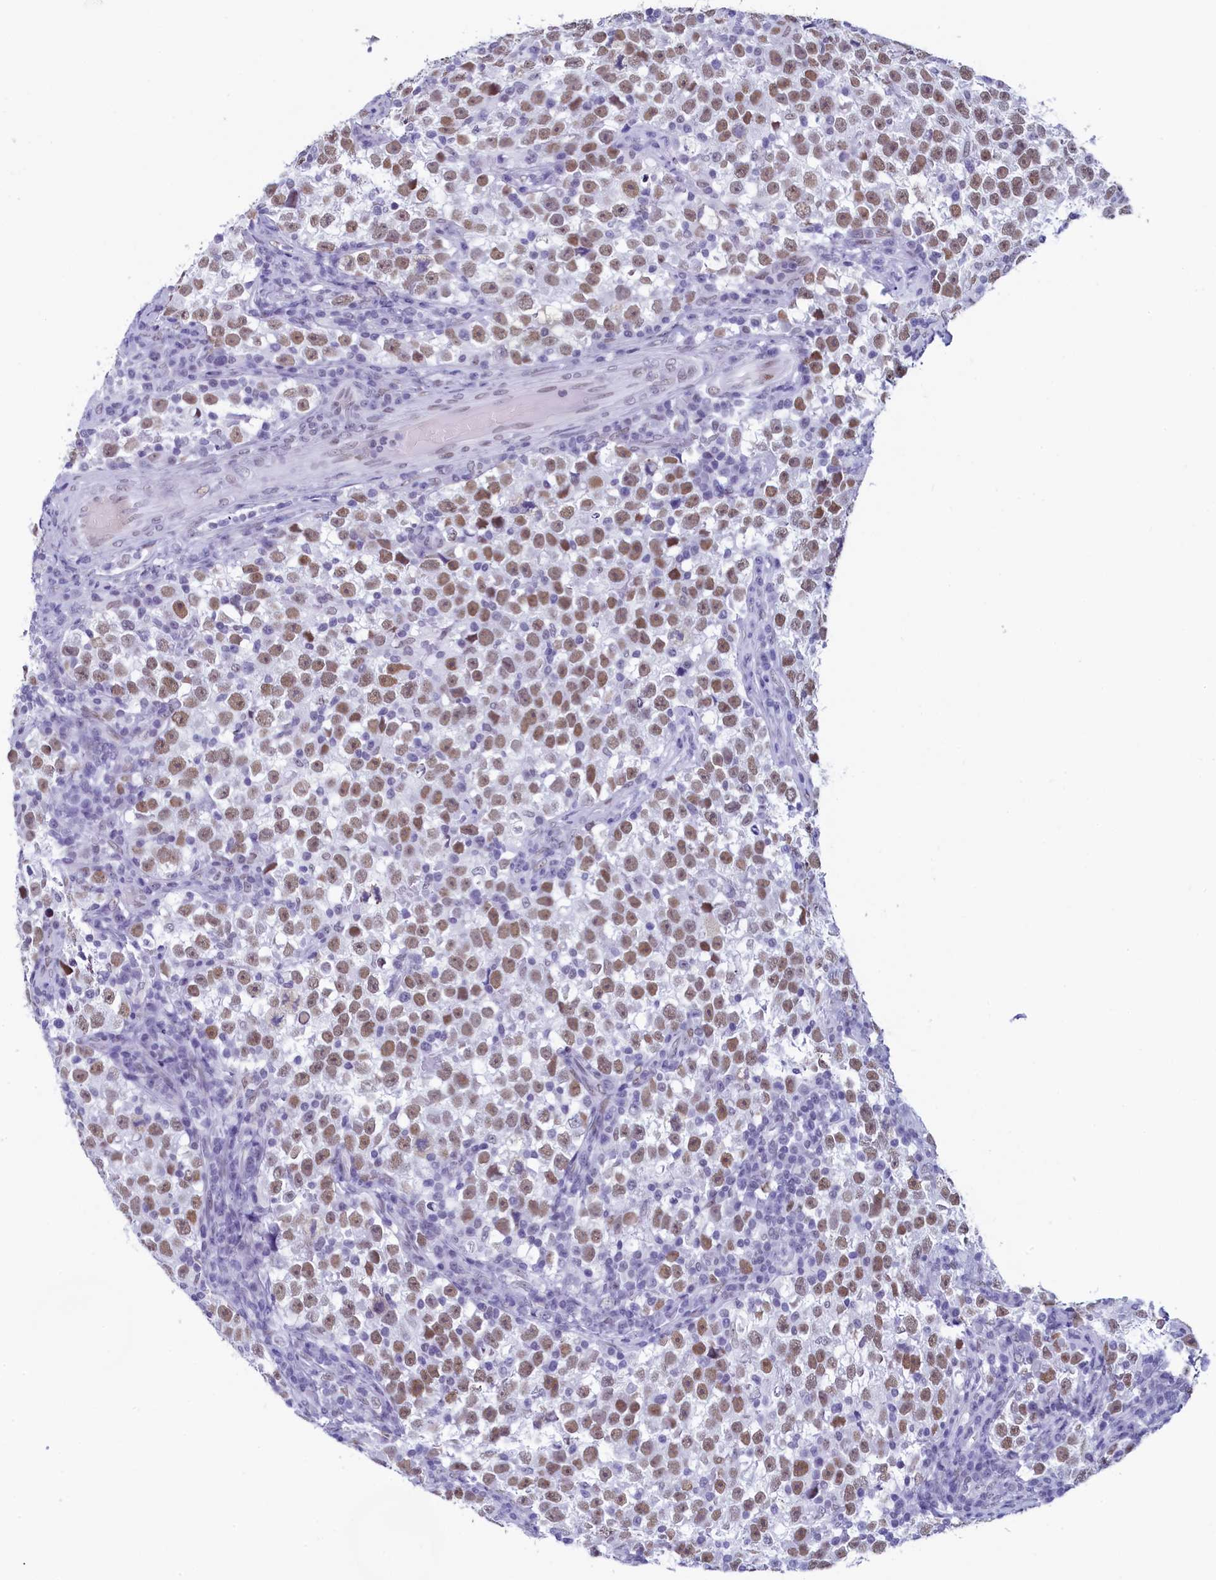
{"staining": {"intensity": "moderate", "quantity": ">75%", "location": "nuclear"}, "tissue": "testis cancer", "cell_type": "Tumor cells", "image_type": "cancer", "snomed": [{"axis": "morphology", "description": "Normal tissue, NOS"}, {"axis": "morphology", "description": "Seminoma, NOS"}, {"axis": "topography", "description": "Testis"}], "caption": "An immunohistochemistry micrograph of neoplastic tissue is shown. Protein staining in brown labels moderate nuclear positivity in testis cancer within tumor cells.", "gene": "SUGP2", "patient": {"sex": "male", "age": 43}}